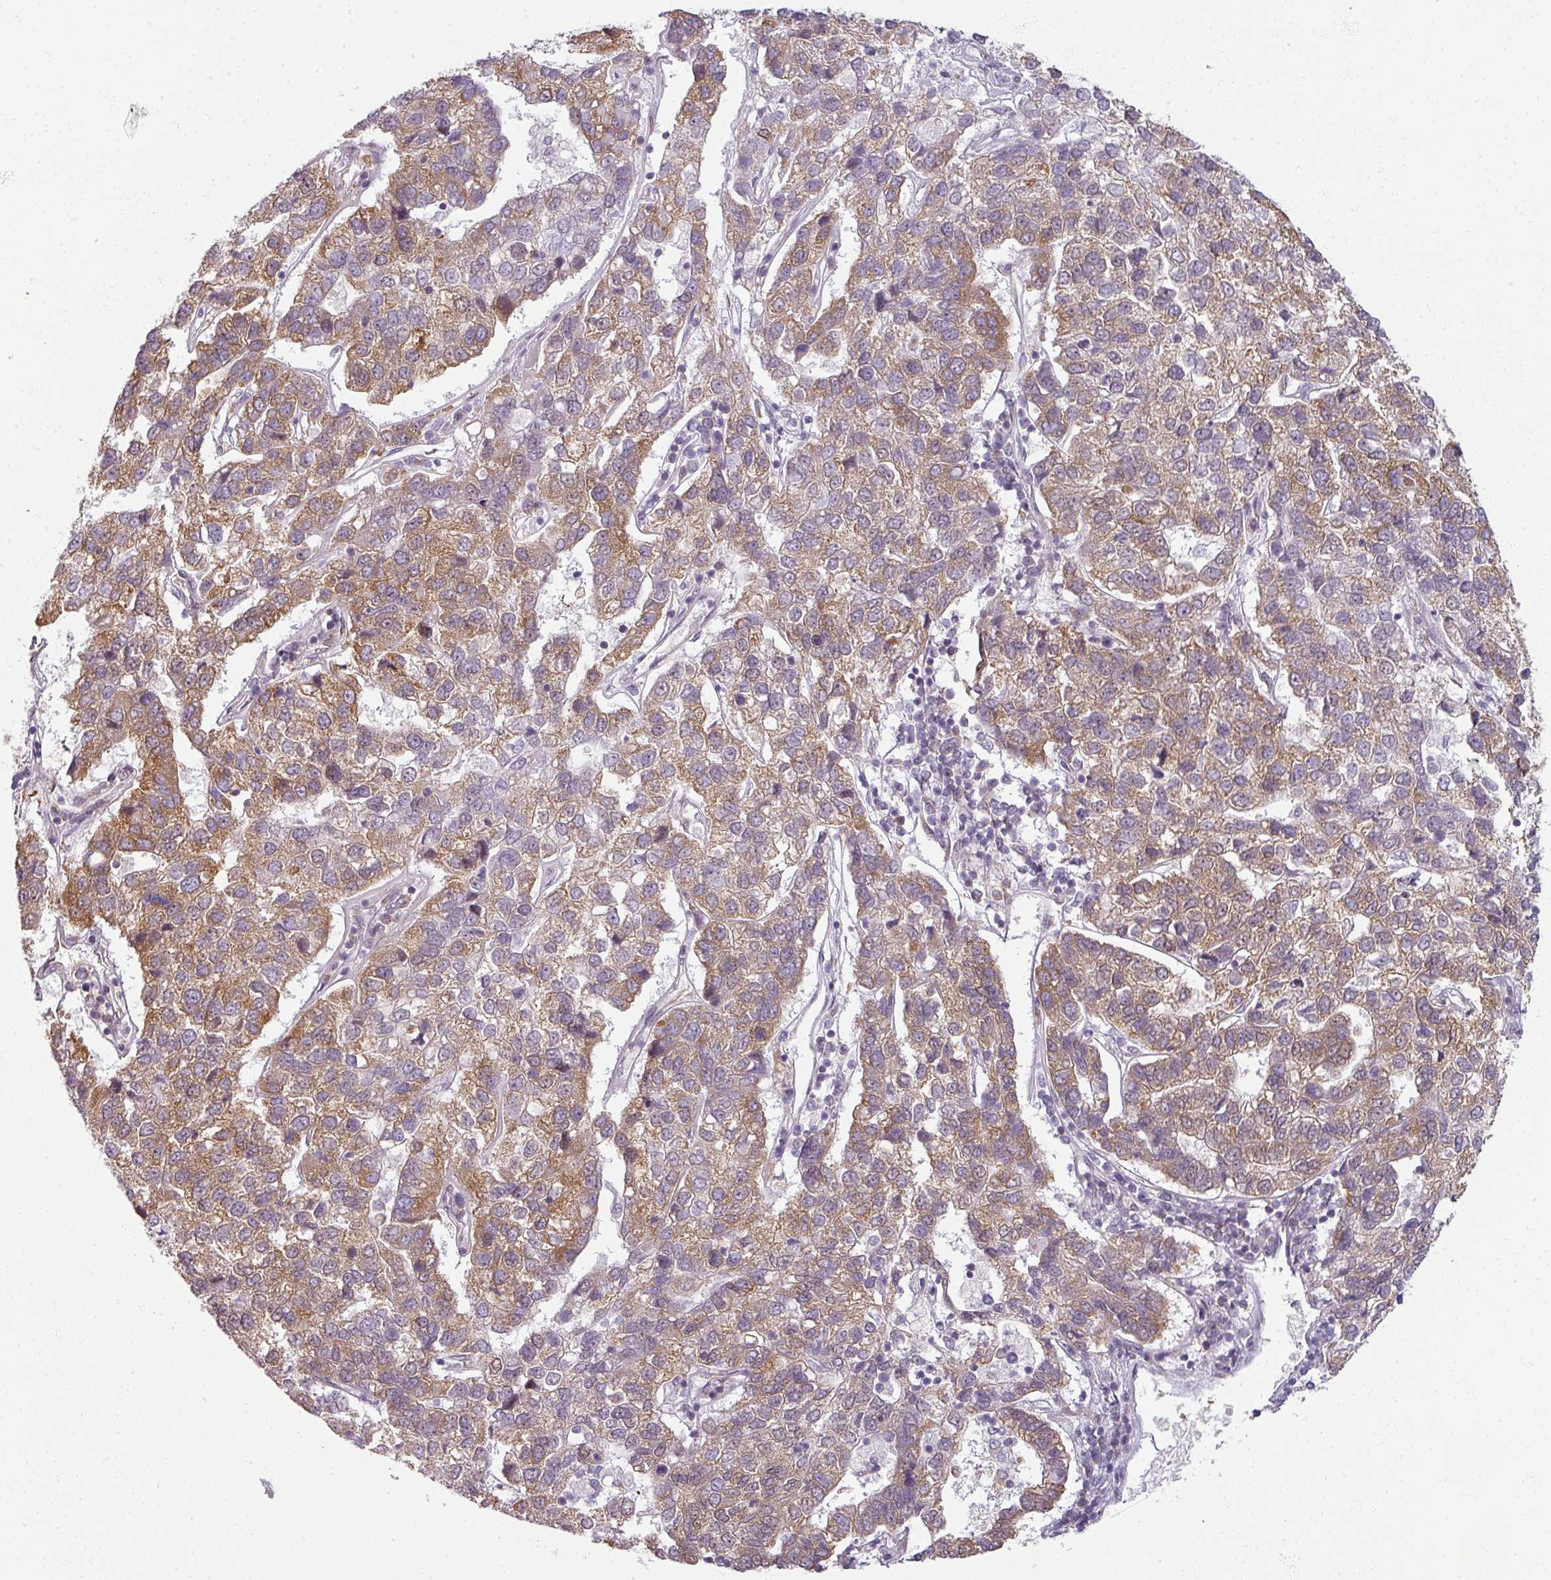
{"staining": {"intensity": "moderate", "quantity": ">75%", "location": "cytoplasmic/membranous"}, "tissue": "pancreatic cancer", "cell_type": "Tumor cells", "image_type": "cancer", "snomed": [{"axis": "morphology", "description": "Adenocarcinoma, NOS"}, {"axis": "topography", "description": "Pancreas"}], "caption": "The immunohistochemical stain labels moderate cytoplasmic/membranous staining in tumor cells of pancreatic cancer tissue.", "gene": "AGPAT4", "patient": {"sex": "female", "age": 61}}